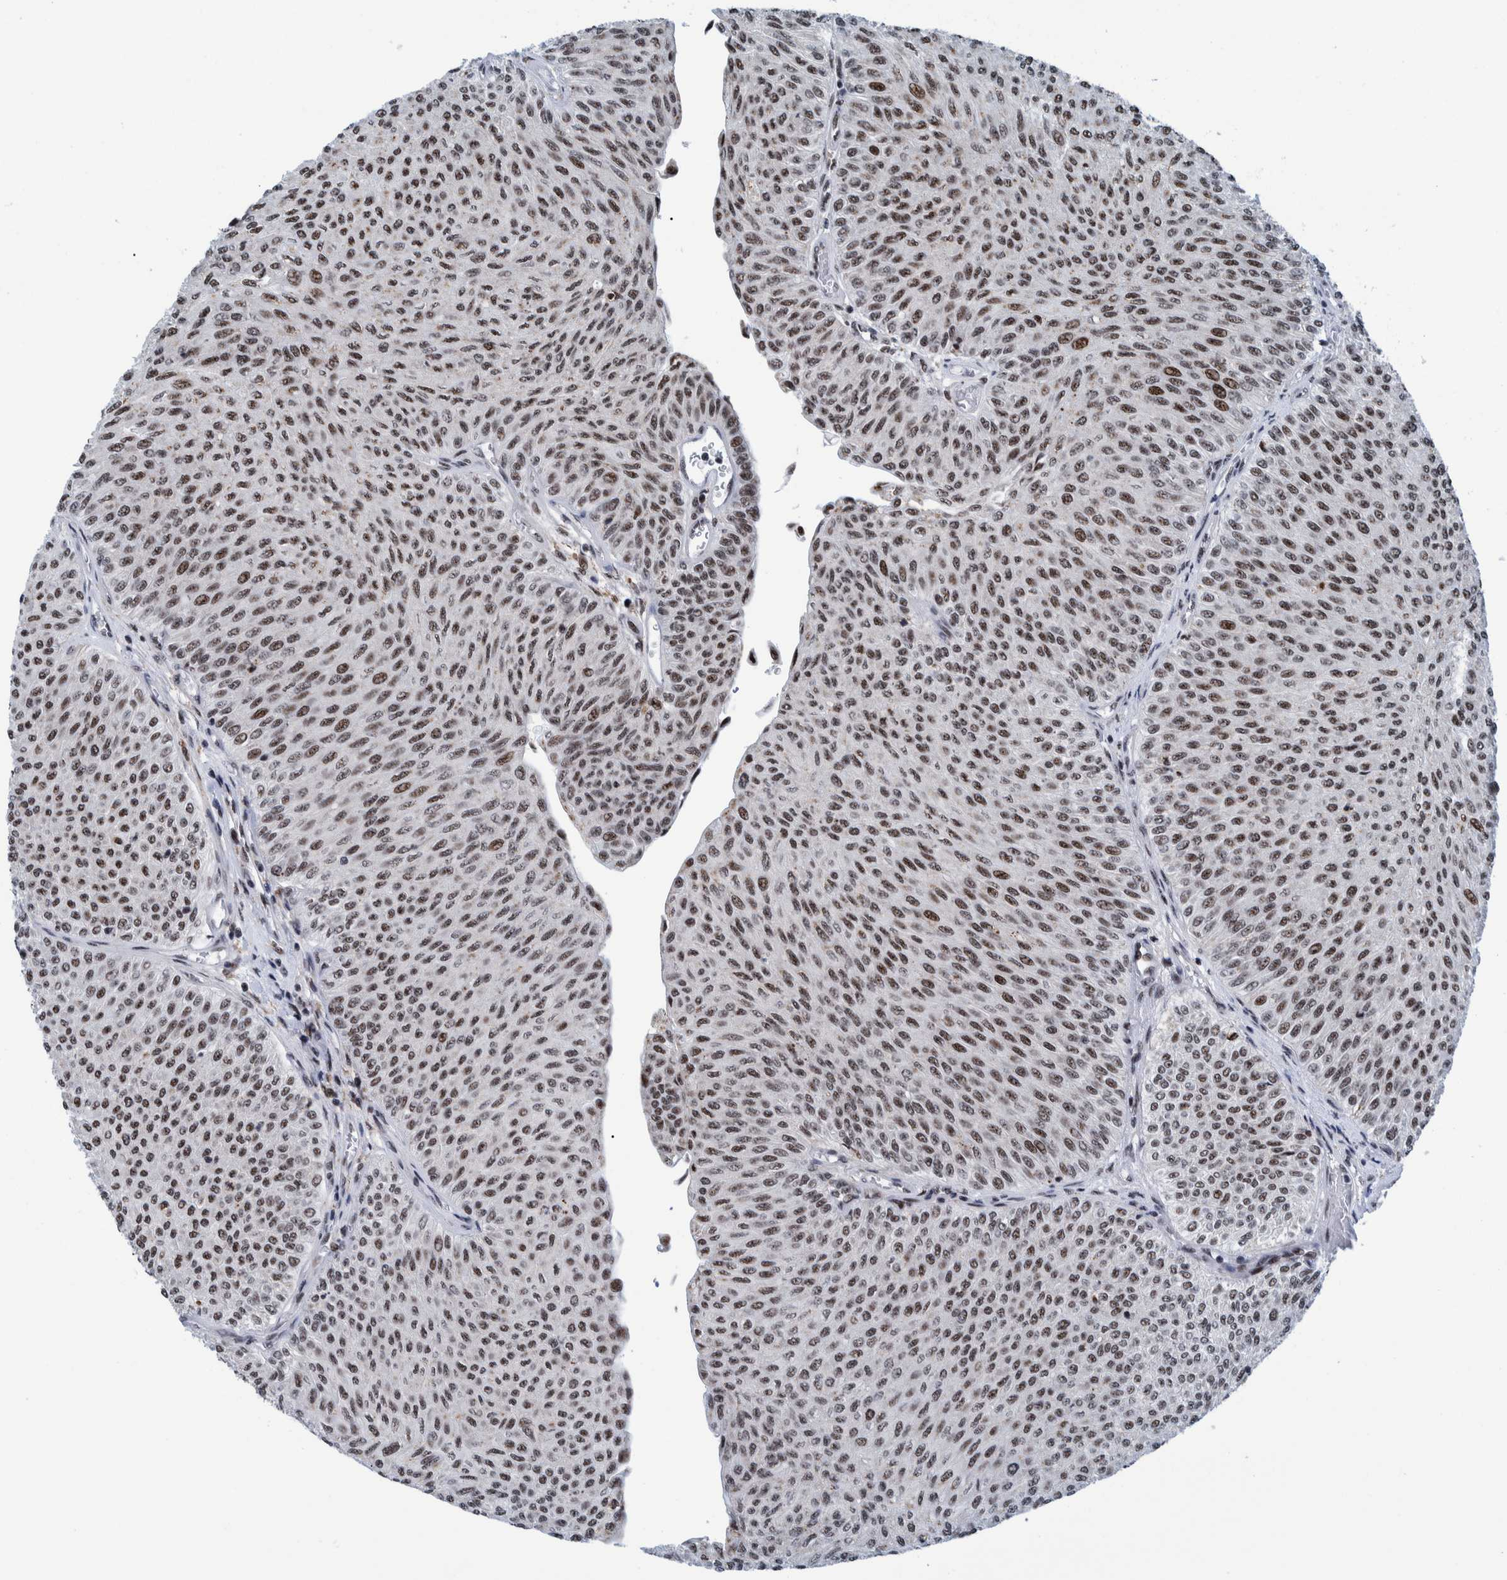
{"staining": {"intensity": "moderate", "quantity": ">75%", "location": "nuclear"}, "tissue": "urothelial cancer", "cell_type": "Tumor cells", "image_type": "cancer", "snomed": [{"axis": "morphology", "description": "Urothelial carcinoma, Low grade"}, {"axis": "topography", "description": "Urinary bladder"}], "caption": "Human urothelial cancer stained for a protein (brown) demonstrates moderate nuclear positive positivity in about >75% of tumor cells.", "gene": "EFTUD2", "patient": {"sex": "male", "age": 78}}